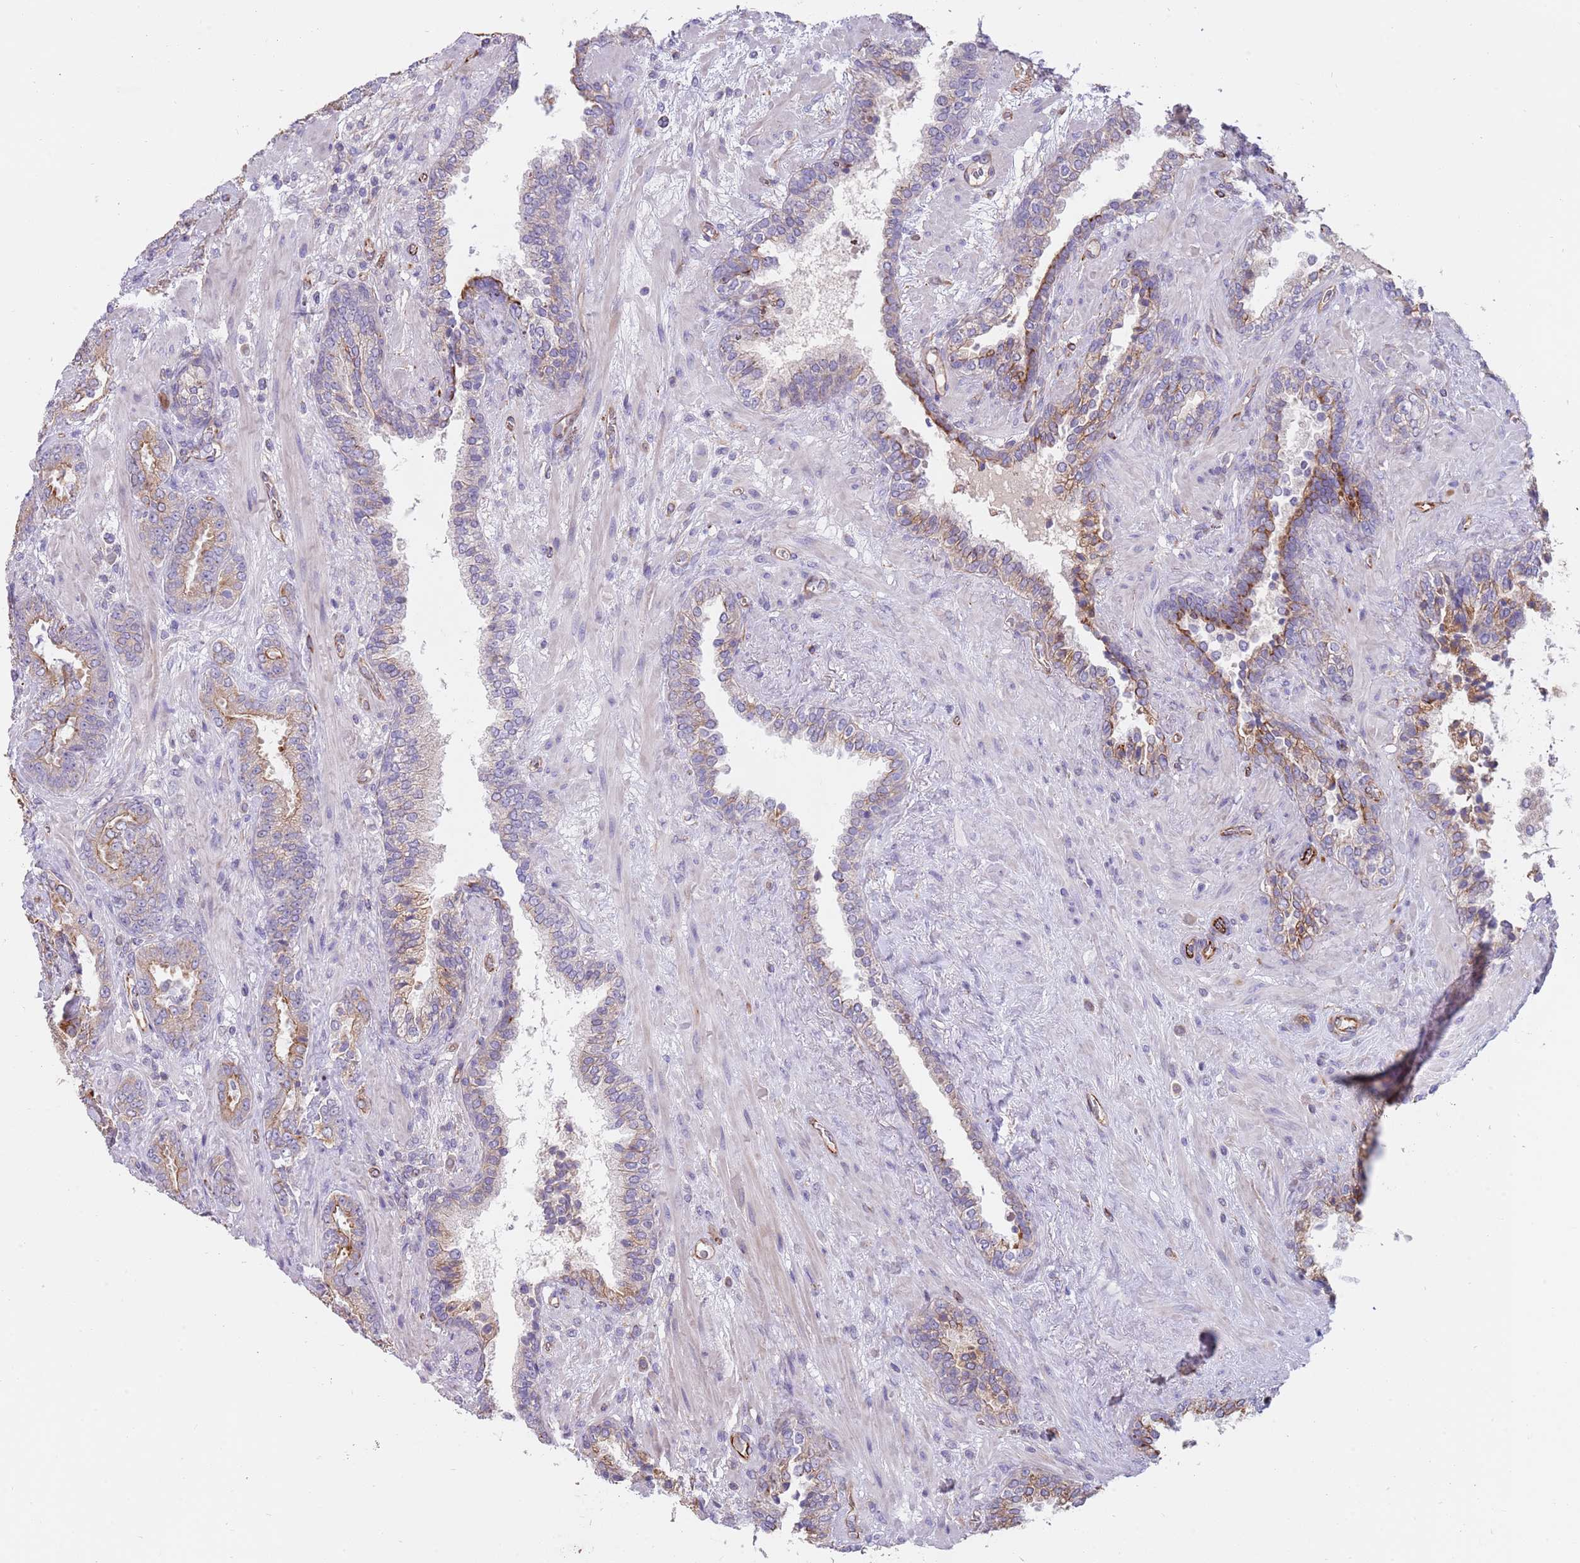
{"staining": {"intensity": "moderate", "quantity": "25%-75%", "location": "cytoplasmic/membranous"}, "tissue": "prostate cancer", "cell_type": "Tumor cells", "image_type": "cancer", "snomed": [{"axis": "morphology", "description": "Adenocarcinoma, High grade"}, {"axis": "topography", "description": "Prostate"}], "caption": "This micrograph shows IHC staining of prostate cancer, with medium moderate cytoplasmic/membranous staining in approximately 25%-75% of tumor cells.", "gene": "MOGAT1", "patient": {"sex": "male", "age": 71}}